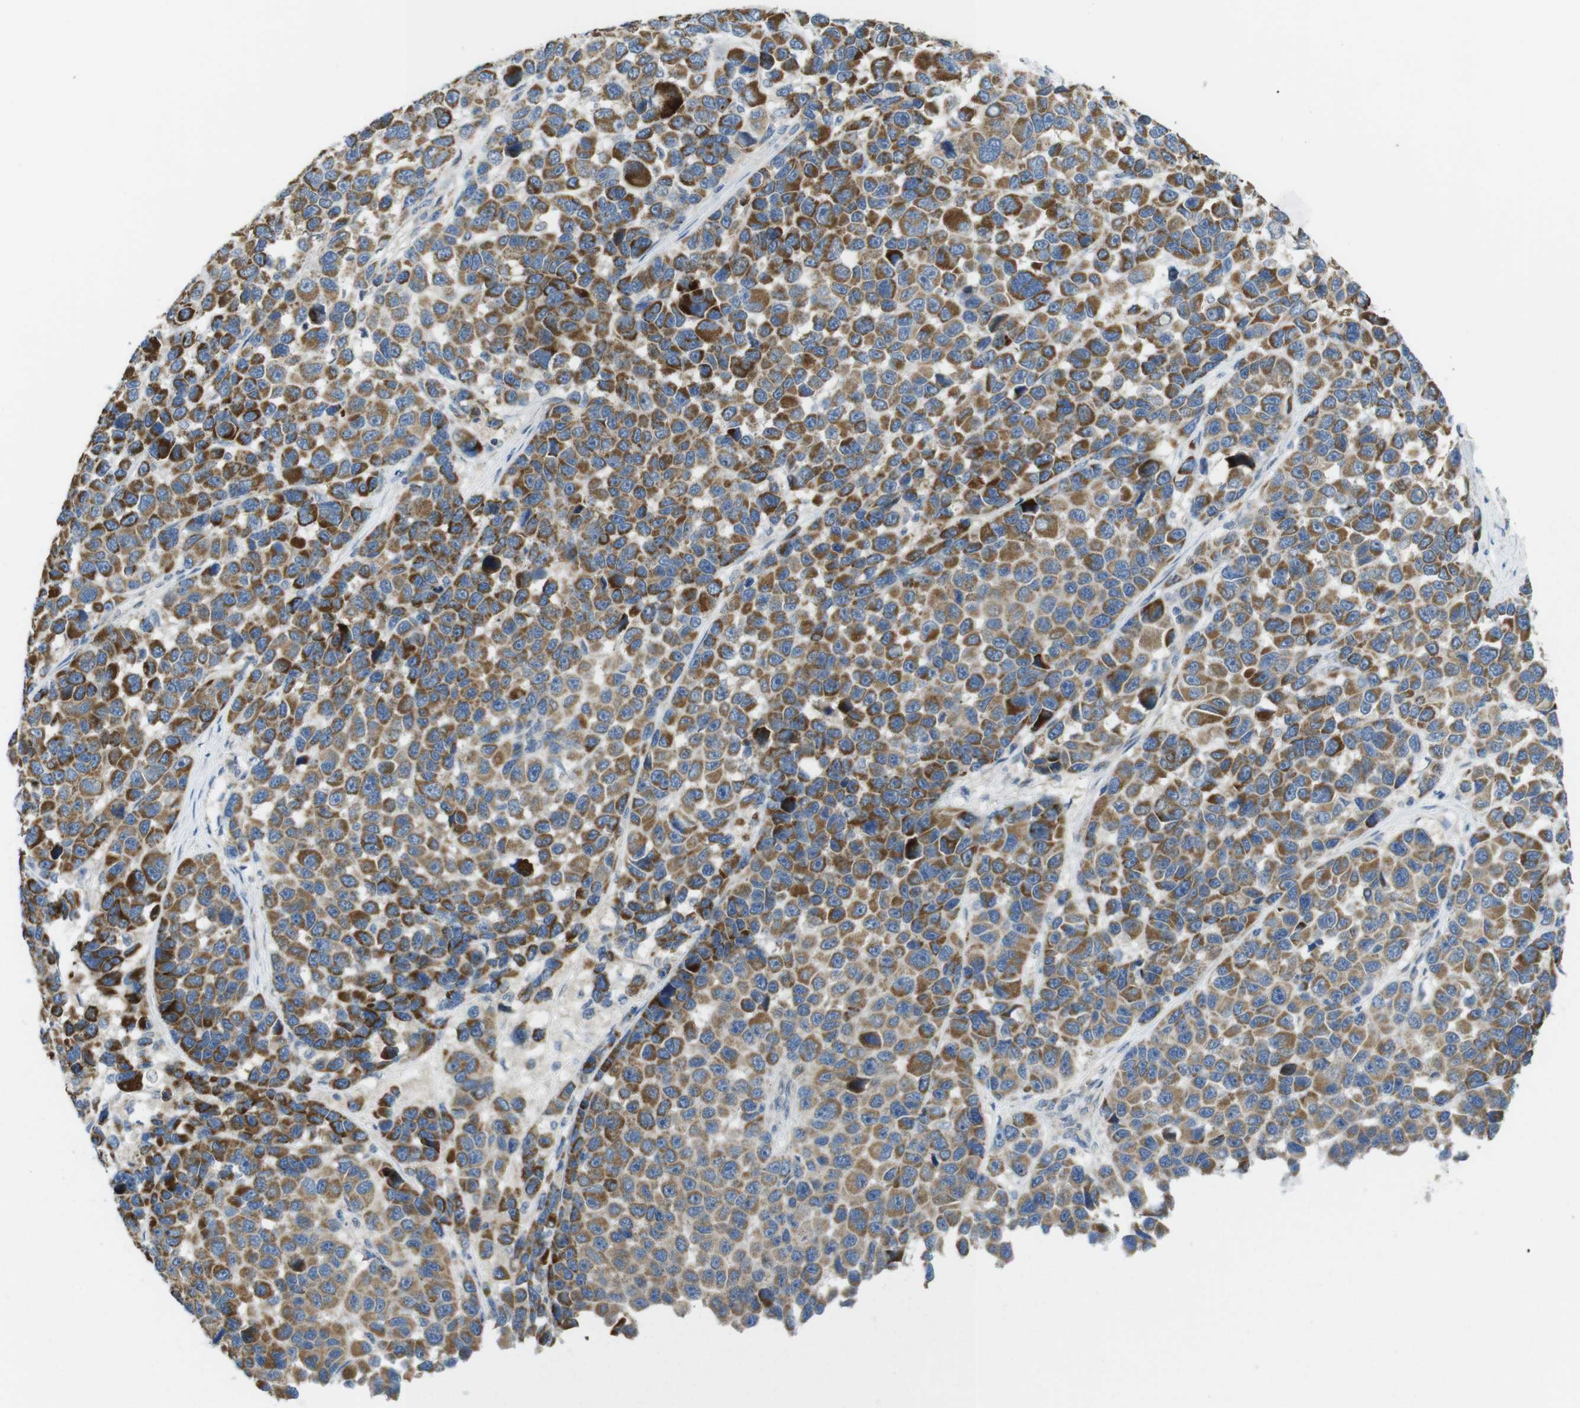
{"staining": {"intensity": "moderate", "quantity": ">75%", "location": "cytoplasmic/membranous"}, "tissue": "melanoma", "cell_type": "Tumor cells", "image_type": "cancer", "snomed": [{"axis": "morphology", "description": "Malignant melanoma, NOS"}, {"axis": "topography", "description": "Skin"}], "caption": "Melanoma stained for a protein demonstrates moderate cytoplasmic/membranous positivity in tumor cells. (DAB (3,3'-diaminobenzidine) IHC, brown staining for protein, blue staining for nuclei).", "gene": "MARCHF1", "patient": {"sex": "male", "age": 53}}